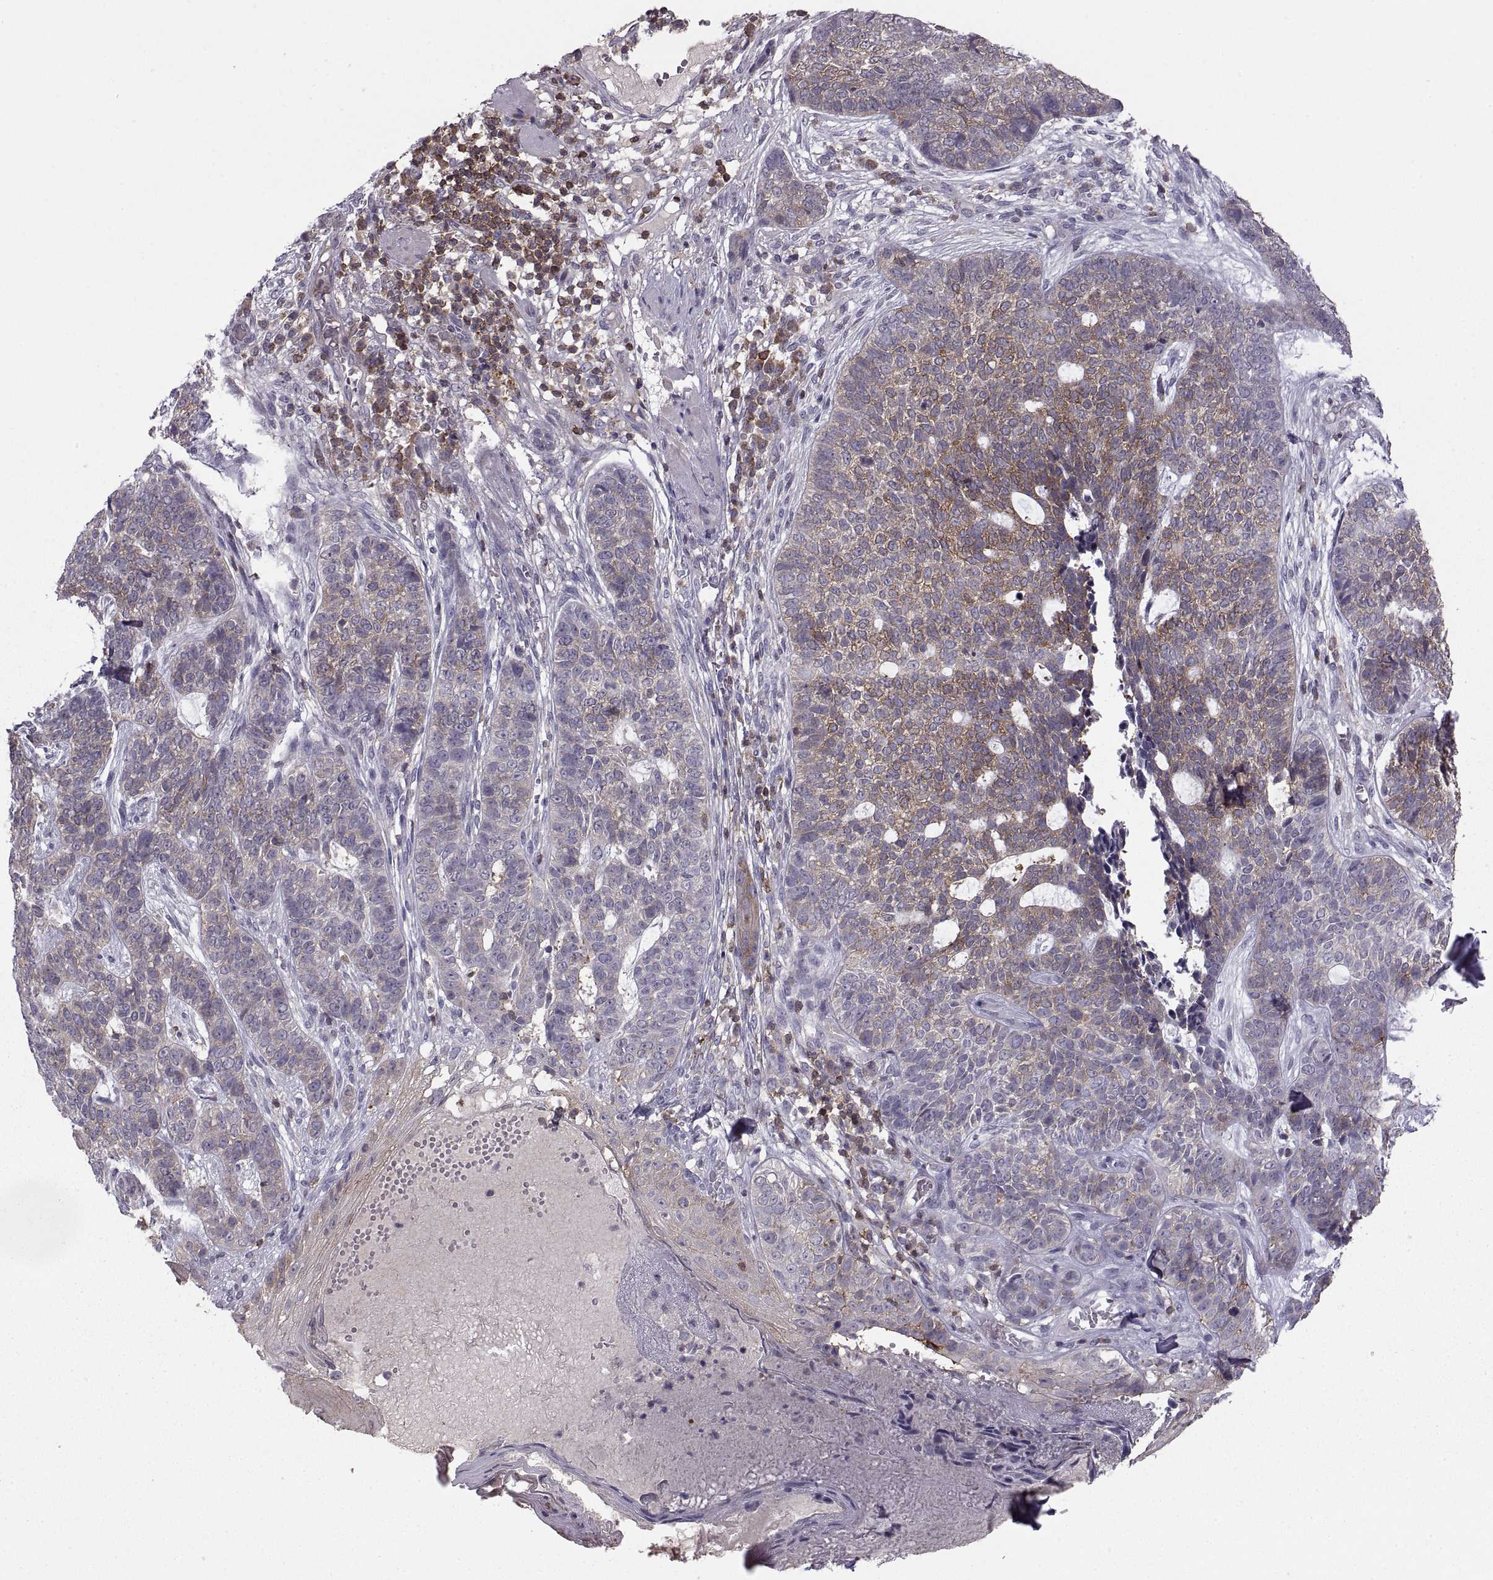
{"staining": {"intensity": "moderate", "quantity": "<25%", "location": "cytoplasmic/membranous"}, "tissue": "skin cancer", "cell_type": "Tumor cells", "image_type": "cancer", "snomed": [{"axis": "morphology", "description": "Basal cell carcinoma"}, {"axis": "topography", "description": "Skin"}], "caption": "Immunohistochemistry (IHC) micrograph of human basal cell carcinoma (skin) stained for a protein (brown), which reveals low levels of moderate cytoplasmic/membranous positivity in about <25% of tumor cells.", "gene": "EZR", "patient": {"sex": "female", "age": 69}}